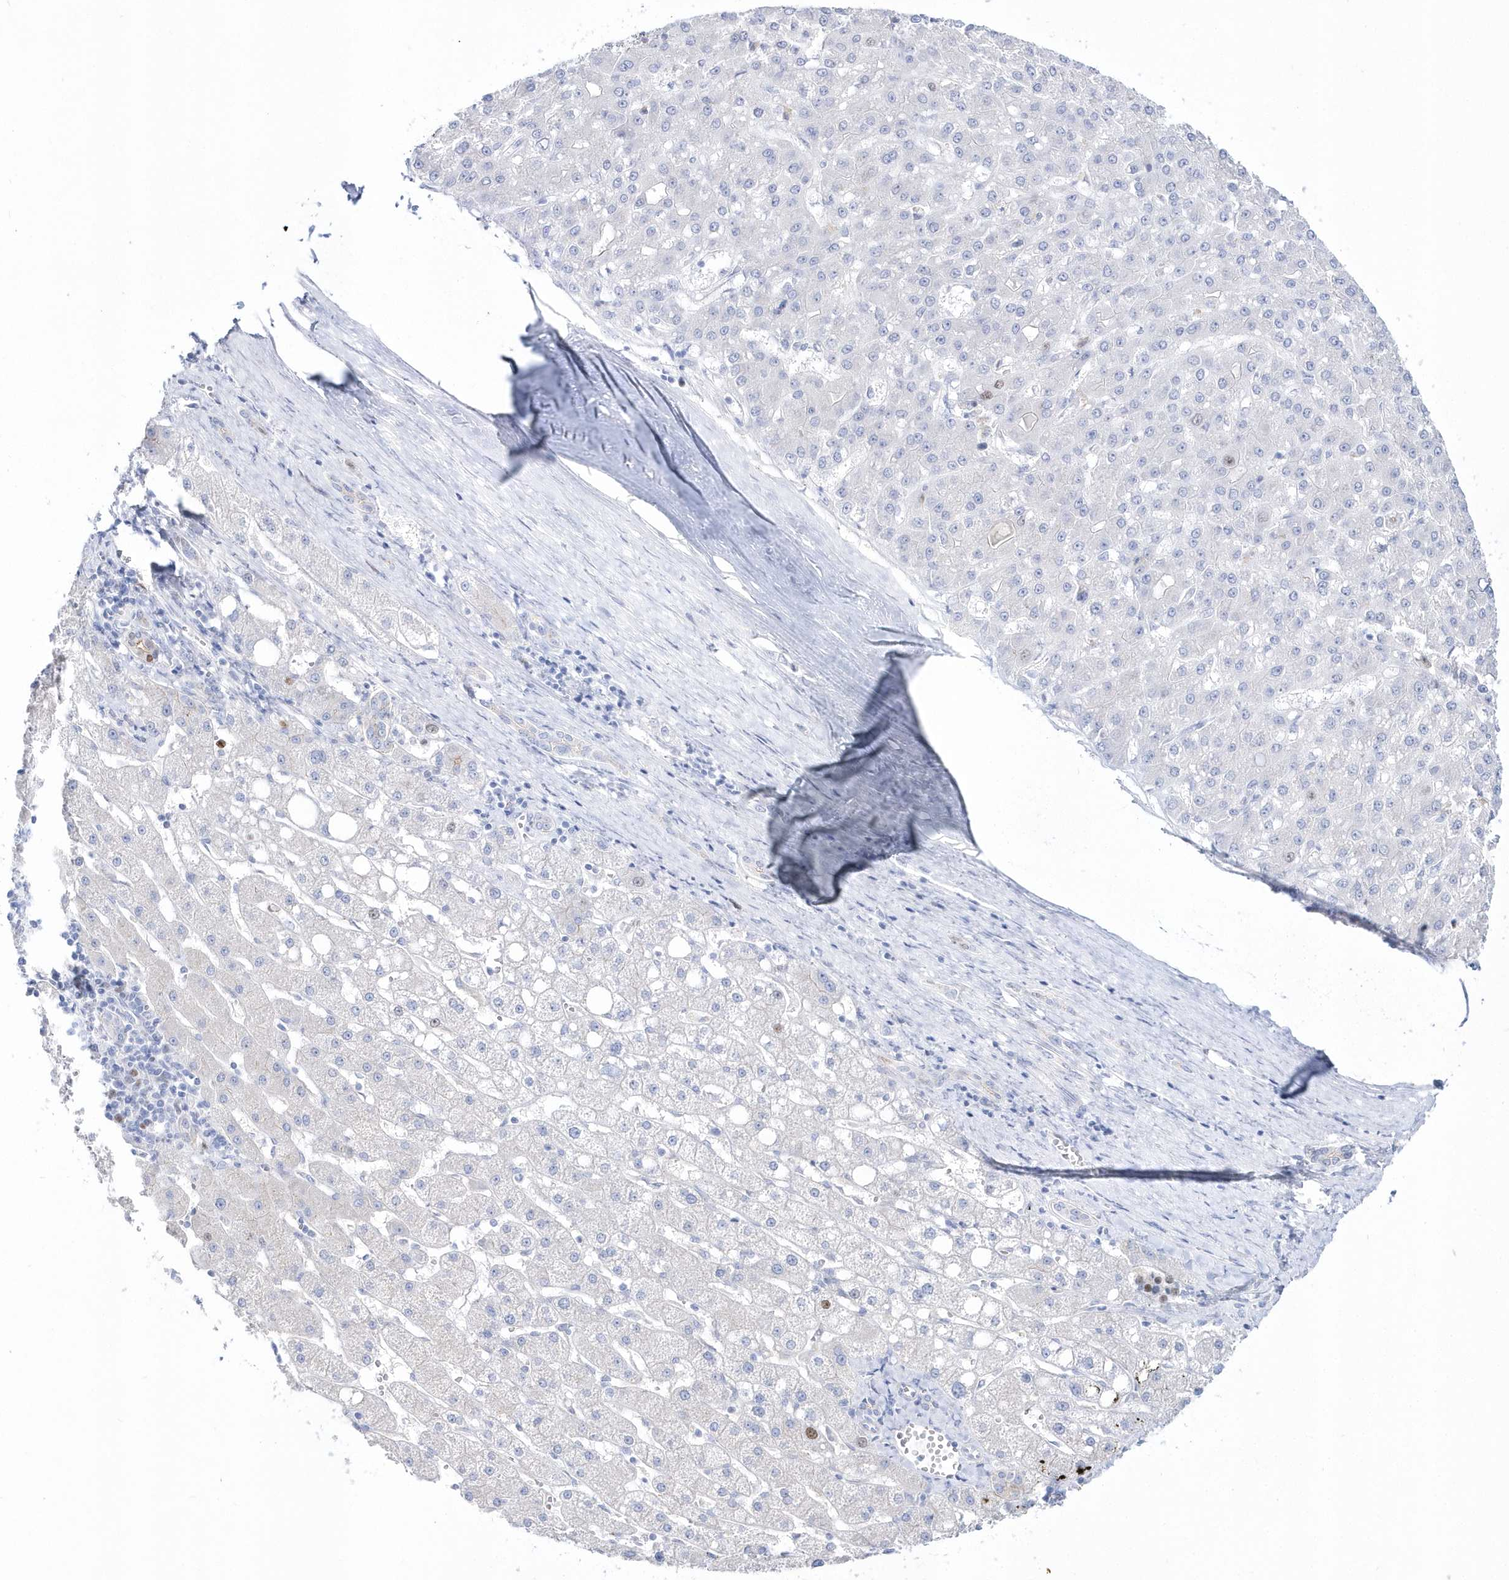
{"staining": {"intensity": "weak", "quantity": "<25%", "location": "nuclear"}, "tissue": "liver cancer", "cell_type": "Tumor cells", "image_type": "cancer", "snomed": [{"axis": "morphology", "description": "Carcinoma, Hepatocellular, NOS"}, {"axis": "topography", "description": "Liver"}], "caption": "Histopathology image shows no protein positivity in tumor cells of hepatocellular carcinoma (liver) tissue.", "gene": "TMCO6", "patient": {"sex": "male", "age": 67}}